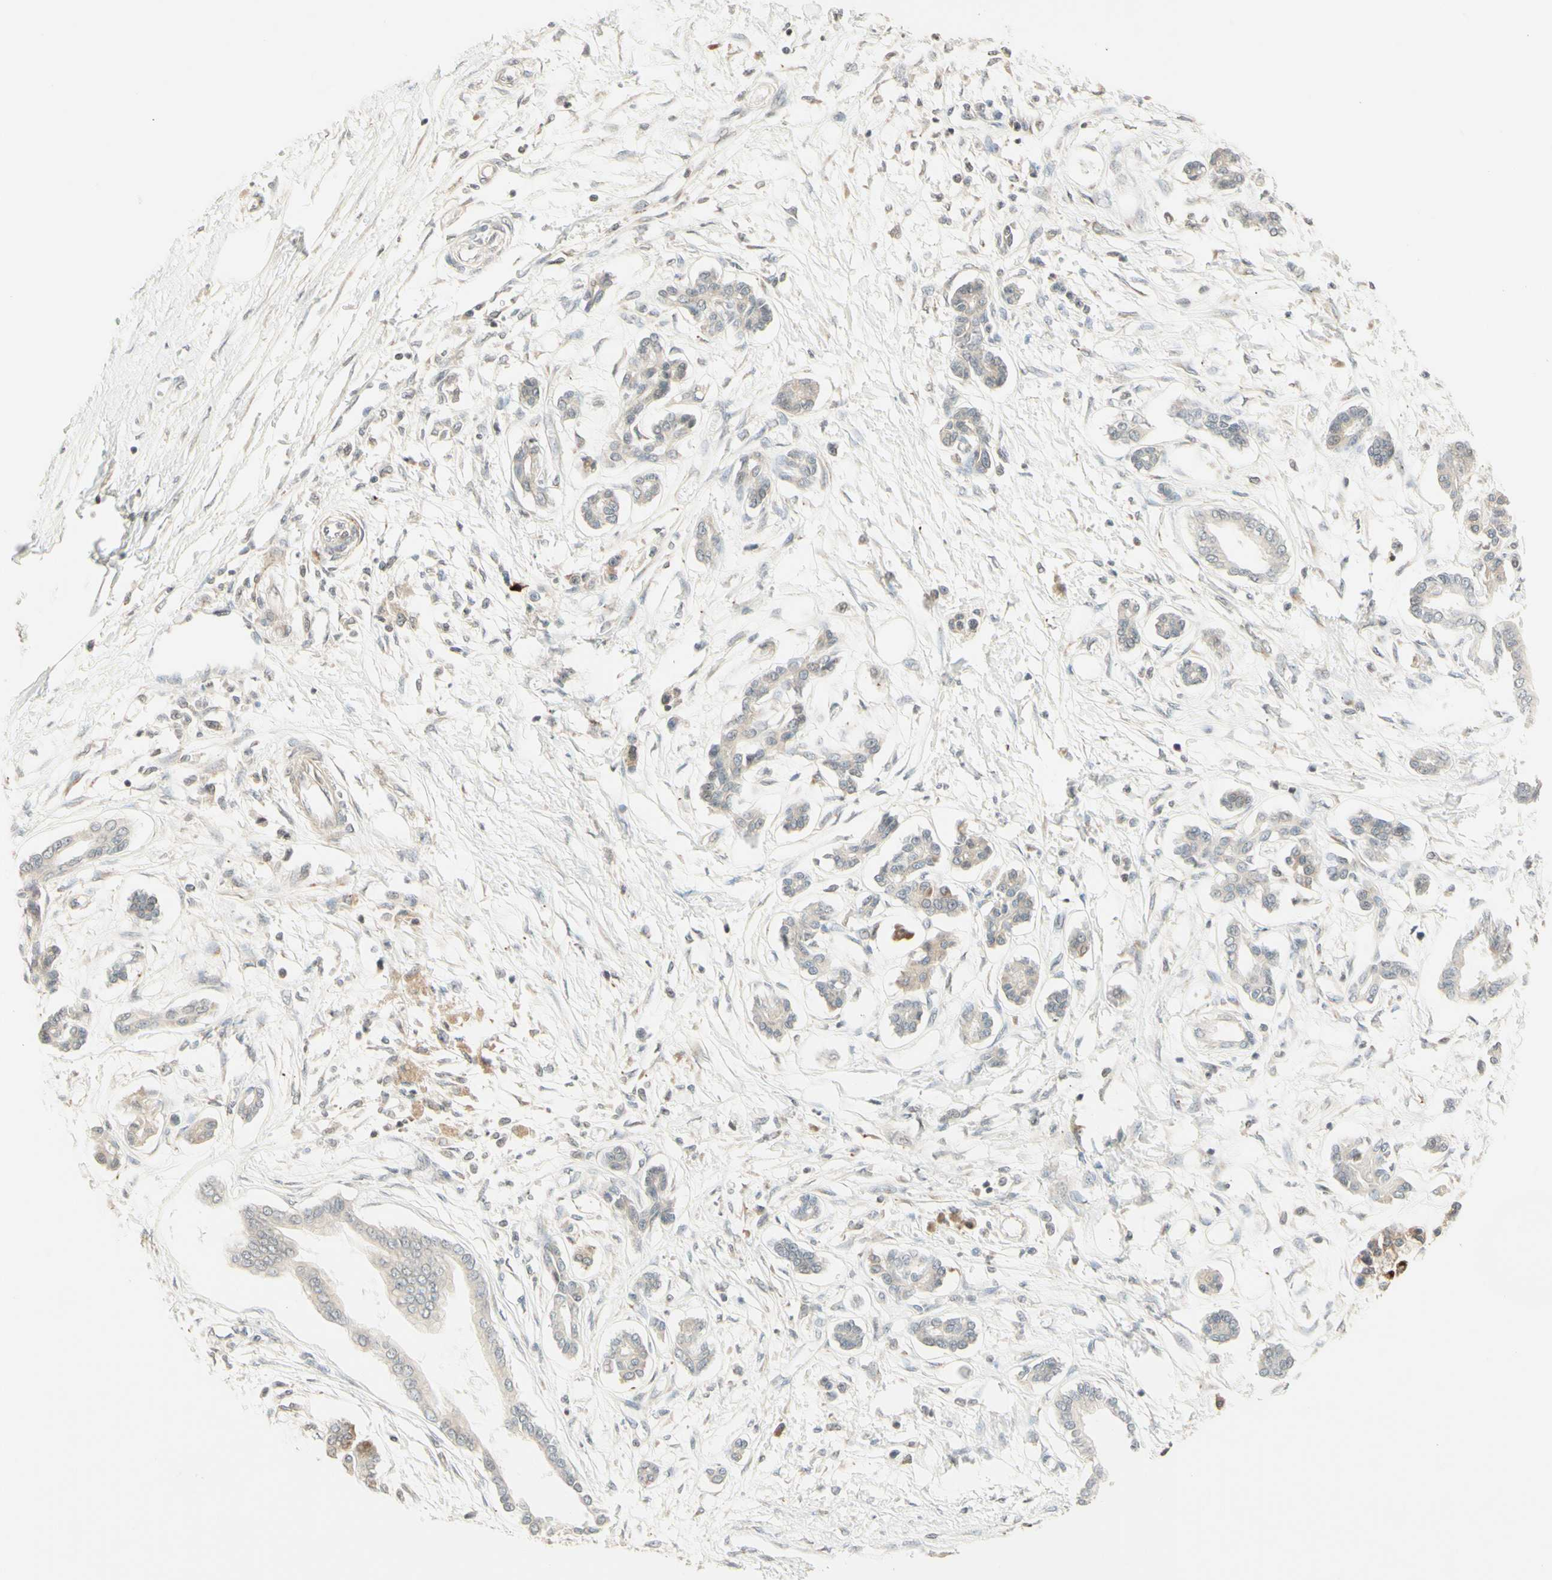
{"staining": {"intensity": "weak", "quantity": ">75%", "location": "cytoplasmic/membranous"}, "tissue": "pancreatic cancer", "cell_type": "Tumor cells", "image_type": "cancer", "snomed": [{"axis": "morphology", "description": "Adenocarcinoma, NOS"}, {"axis": "topography", "description": "Pancreas"}], "caption": "Pancreatic adenocarcinoma was stained to show a protein in brown. There is low levels of weak cytoplasmic/membranous staining in approximately >75% of tumor cells.", "gene": "ZW10", "patient": {"sex": "male", "age": 56}}